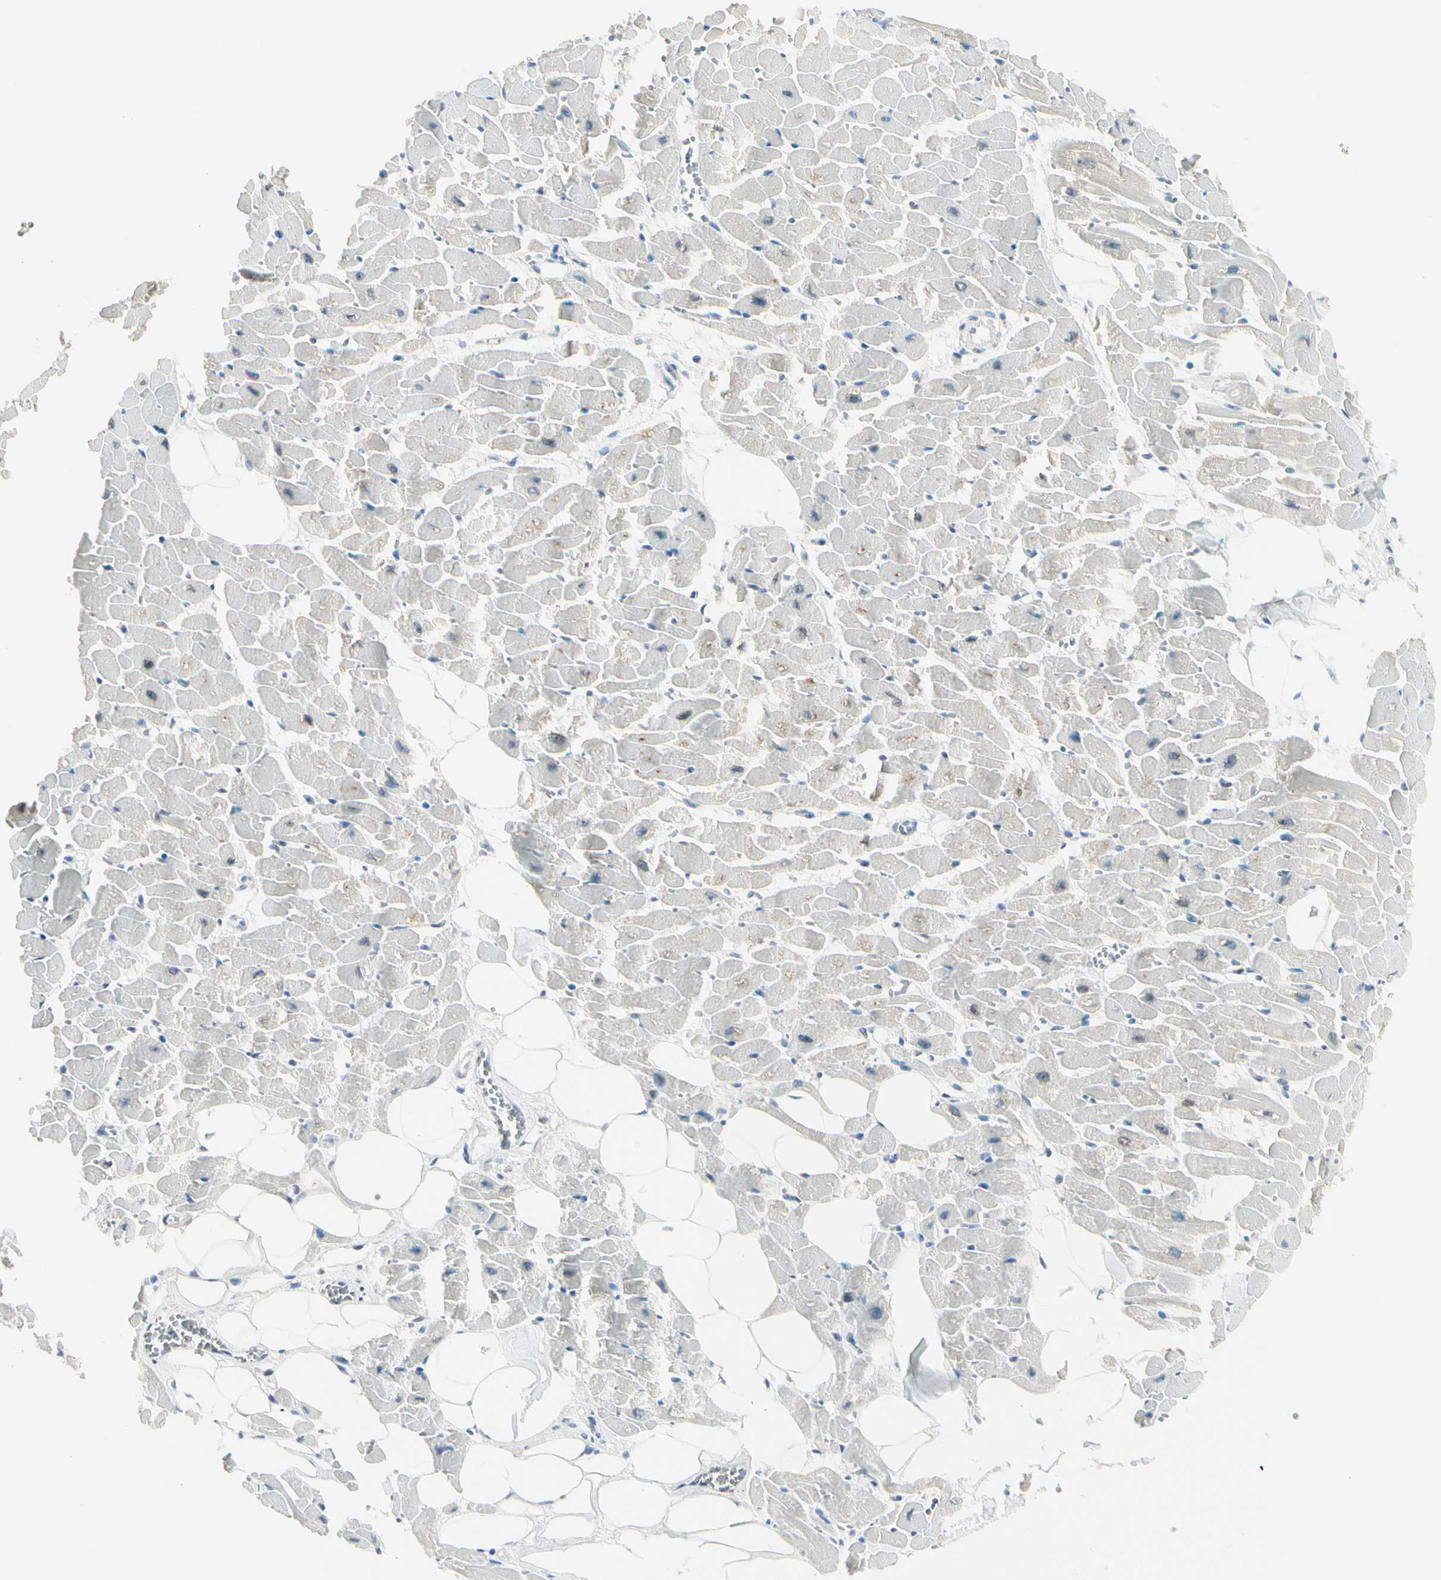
{"staining": {"intensity": "negative", "quantity": "none", "location": "none"}, "tissue": "heart muscle", "cell_type": "Cardiomyocytes", "image_type": "normal", "snomed": [{"axis": "morphology", "description": "Normal tissue, NOS"}, {"axis": "topography", "description": "Heart"}], "caption": "DAB (3,3'-diaminobenzidine) immunohistochemical staining of benign human heart muscle demonstrates no significant staining in cardiomyocytes. The staining was performed using DAB to visualize the protein expression in brown, while the nuclei were stained in blue with hematoxylin (Magnification: 20x).", "gene": "ZSCAN1", "patient": {"sex": "female", "age": 19}}